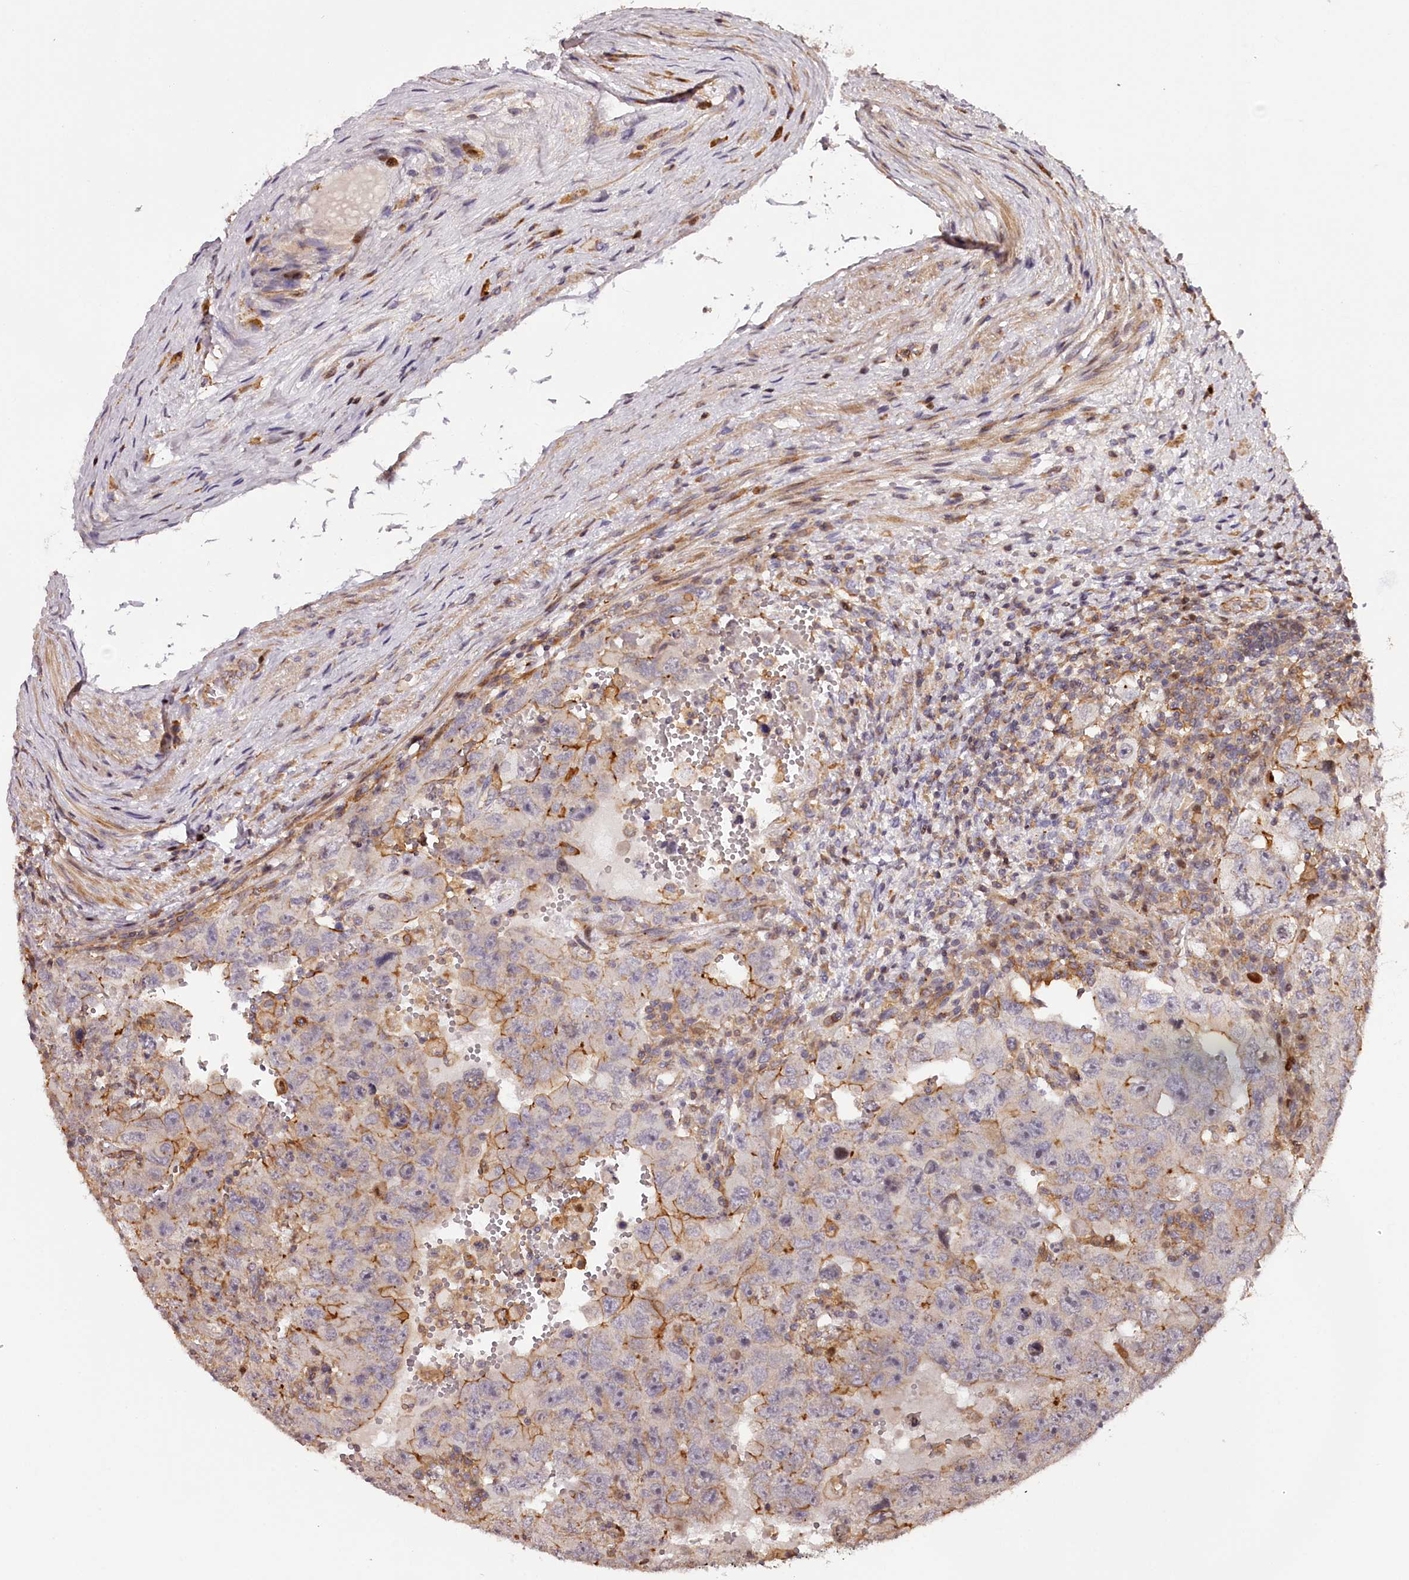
{"staining": {"intensity": "moderate", "quantity": "25%-75%", "location": "cytoplasmic/membranous"}, "tissue": "testis cancer", "cell_type": "Tumor cells", "image_type": "cancer", "snomed": [{"axis": "morphology", "description": "Carcinoma, Embryonal, NOS"}, {"axis": "topography", "description": "Testis"}], "caption": "This photomicrograph exhibits immunohistochemistry (IHC) staining of human testis cancer (embryonal carcinoma), with medium moderate cytoplasmic/membranous staining in approximately 25%-75% of tumor cells.", "gene": "KIF14", "patient": {"sex": "male", "age": 26}}